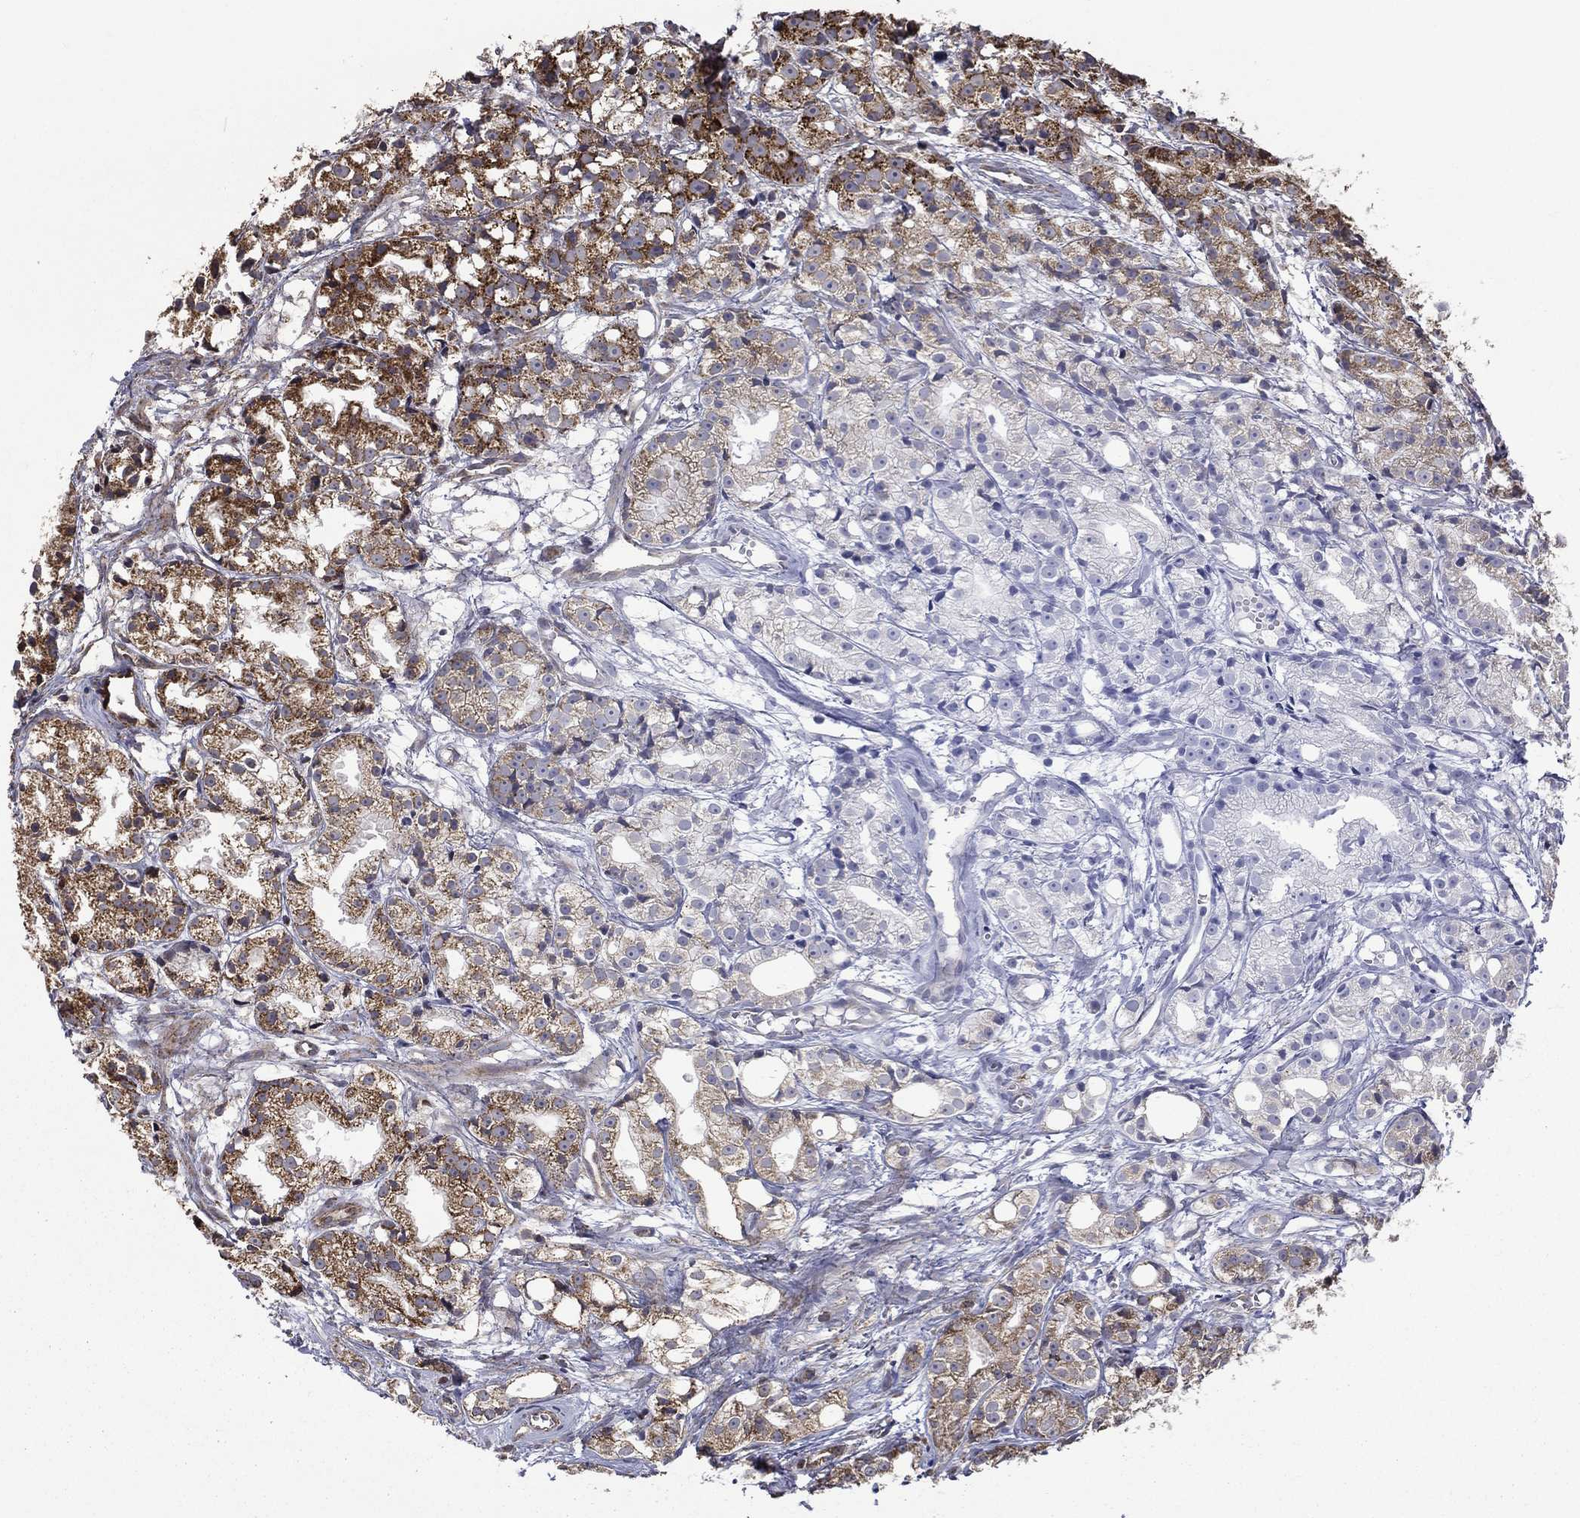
{"staining": {"intensity": "strong", "quantity": "<25%", "location": "cytoplasmic/membranous"}, "tissue": "prostate cancer", "cell_type": "Tumor cells", "image_type": "cancer", "snomed": [{"axis": "morphology", "description": "Adenocarcinoma, Medium grade"}, {"axis": "topography", "description": "Prostate"}], "caption": "Immunohistochemical staining of prostate cancer exhibits medium levels of strong cytoplasmic/membranous positivity in approximately <25% of tumor cells.", "gene": "GIMAP6", "patient": {"sex": "male", "age": 74}}